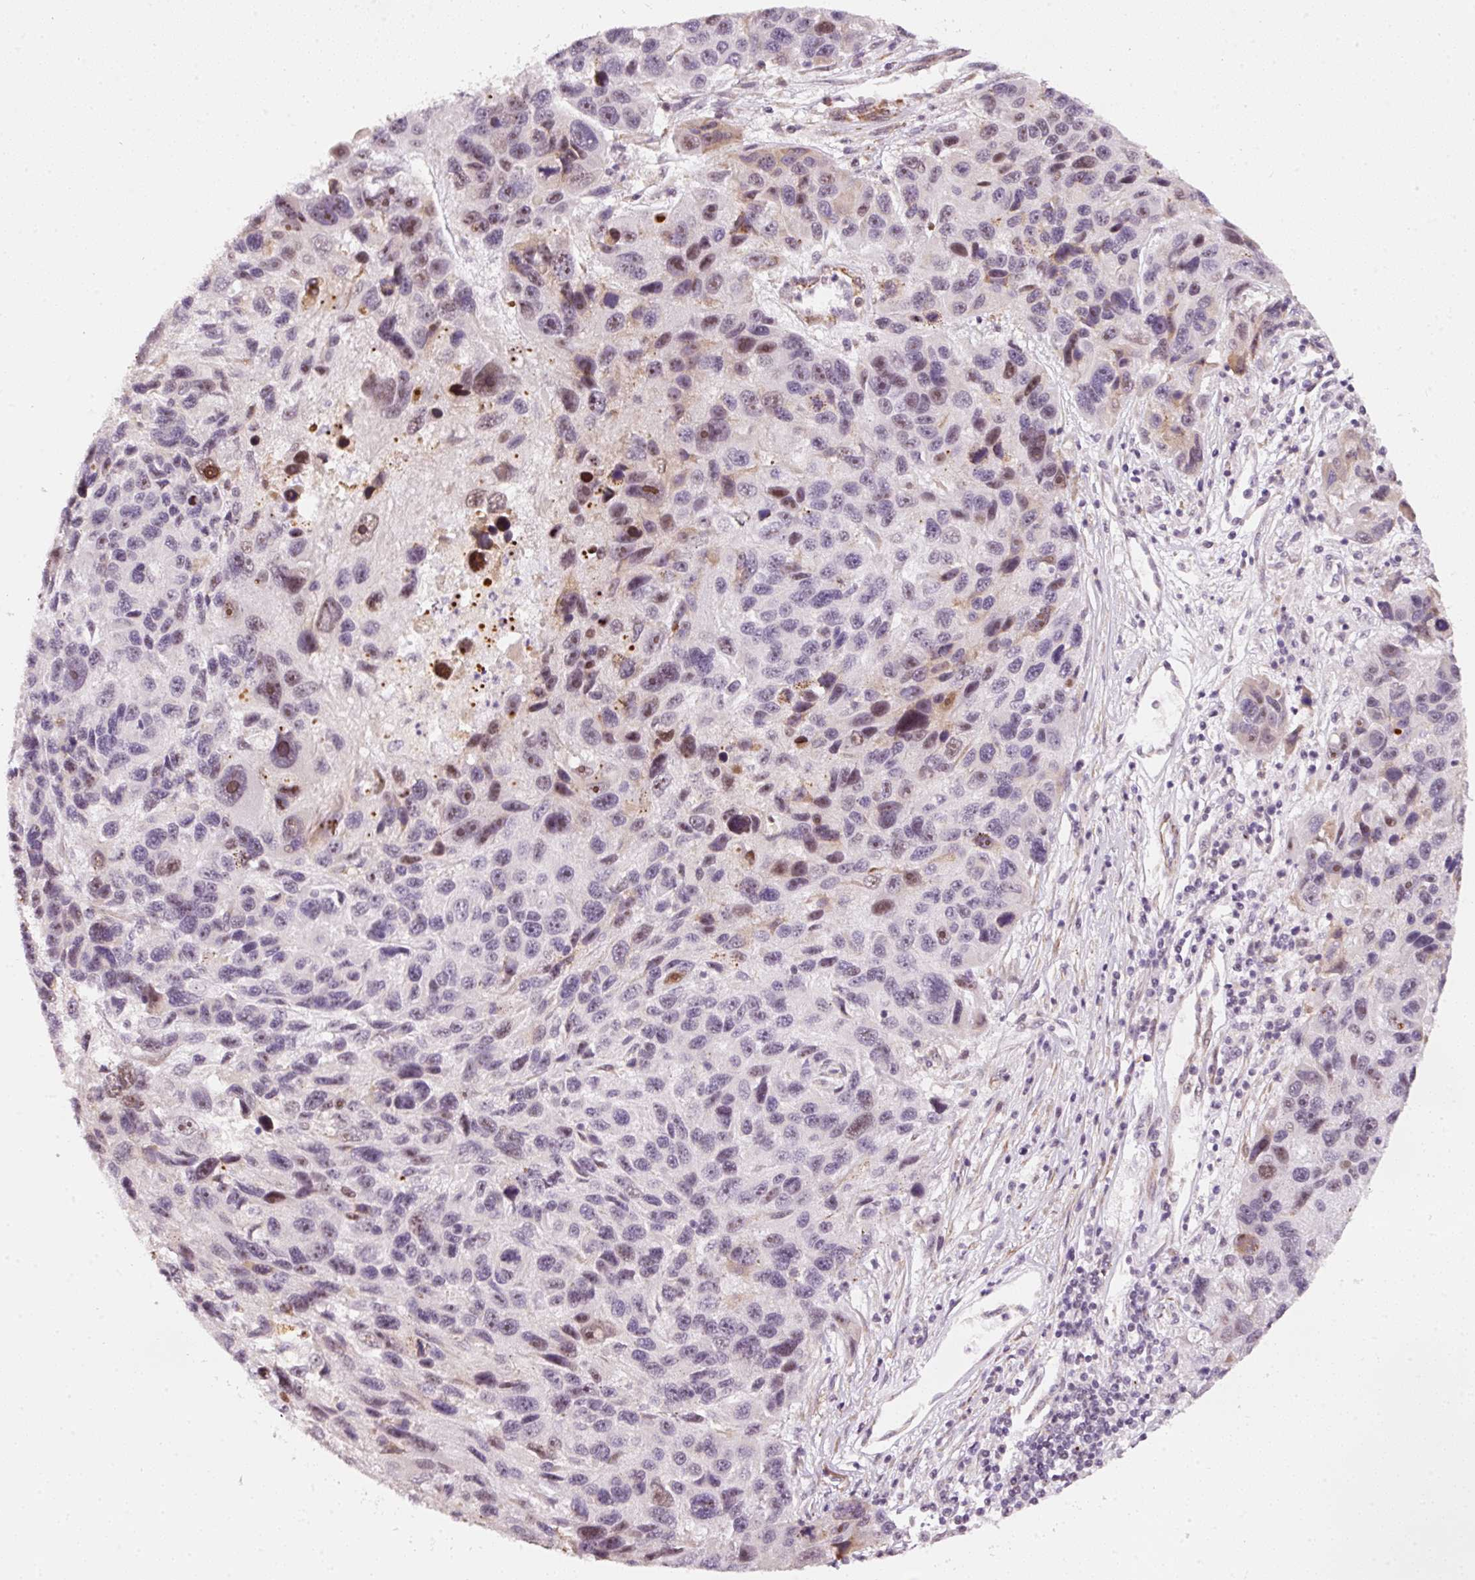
{"staining": {"intensity": "weak", "quantity": "25%-75%", "location": "nuclear"}, "tissue": "melanoma", "cell_type": "Tumor cells", "image_type": "cancer", "snomed": [{"axis": "morphology", "description": "Malignant melanoma, NOS"}, {"axis": "topography", "description": "Skin"}], "caption": "Immunohistochemistry (IHC) of human malignant melanoma displays low levels of weak nuclear positivity in approximately 25%-75% of tumor cells. (Brightfield microscopy of DAB IHC at high magnification).", "gene": "MXRA8", "patient": {"sex": "male", "age": 53}}